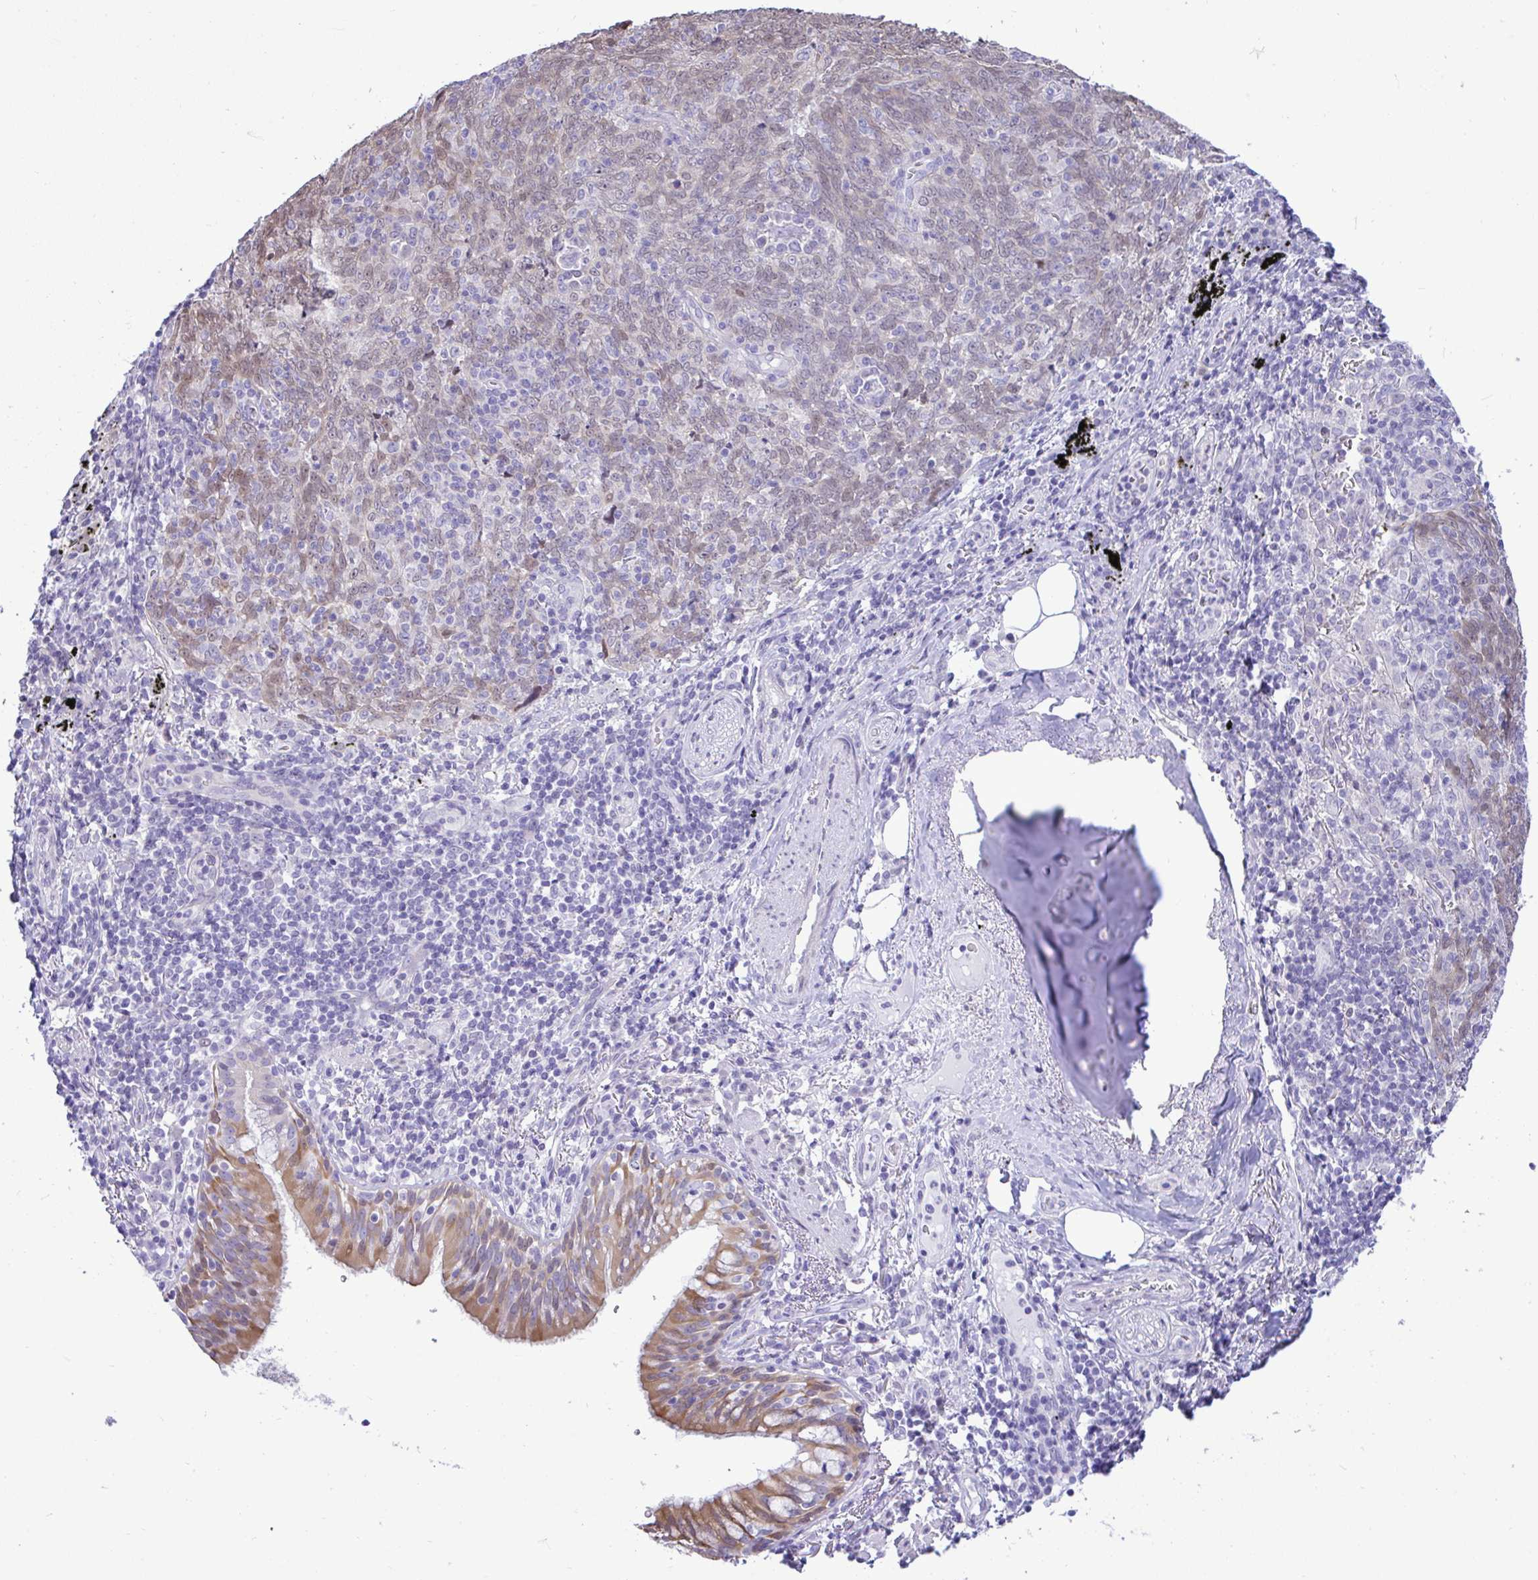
{"staining": {"intensity": "weak", "quantity": "25%-75%", "location": "nuclear"}, "tissue": "lung cancer", "cell_type": "Tumor cells", "image_type": "cancer", "snomed": [{"axis": "morphology", "description": "Squamous cell carcinoma, NOS"}, {"axis": "topography", "description": "Lung"}], "caption": "Squamous cell carcinoma (lung) tissue displays weak nuclear staining in approximately 25%-75% of tumor cells, visualized by immunohistochemistry. The staining was performed using DAB (3,3'-diaminobenzidine), with brown indicating positive protein expression. Nuclei are stained blue with hematoxylin.", "gene": "ZNF485", "patient": {"sex": "female", "age": 72}}